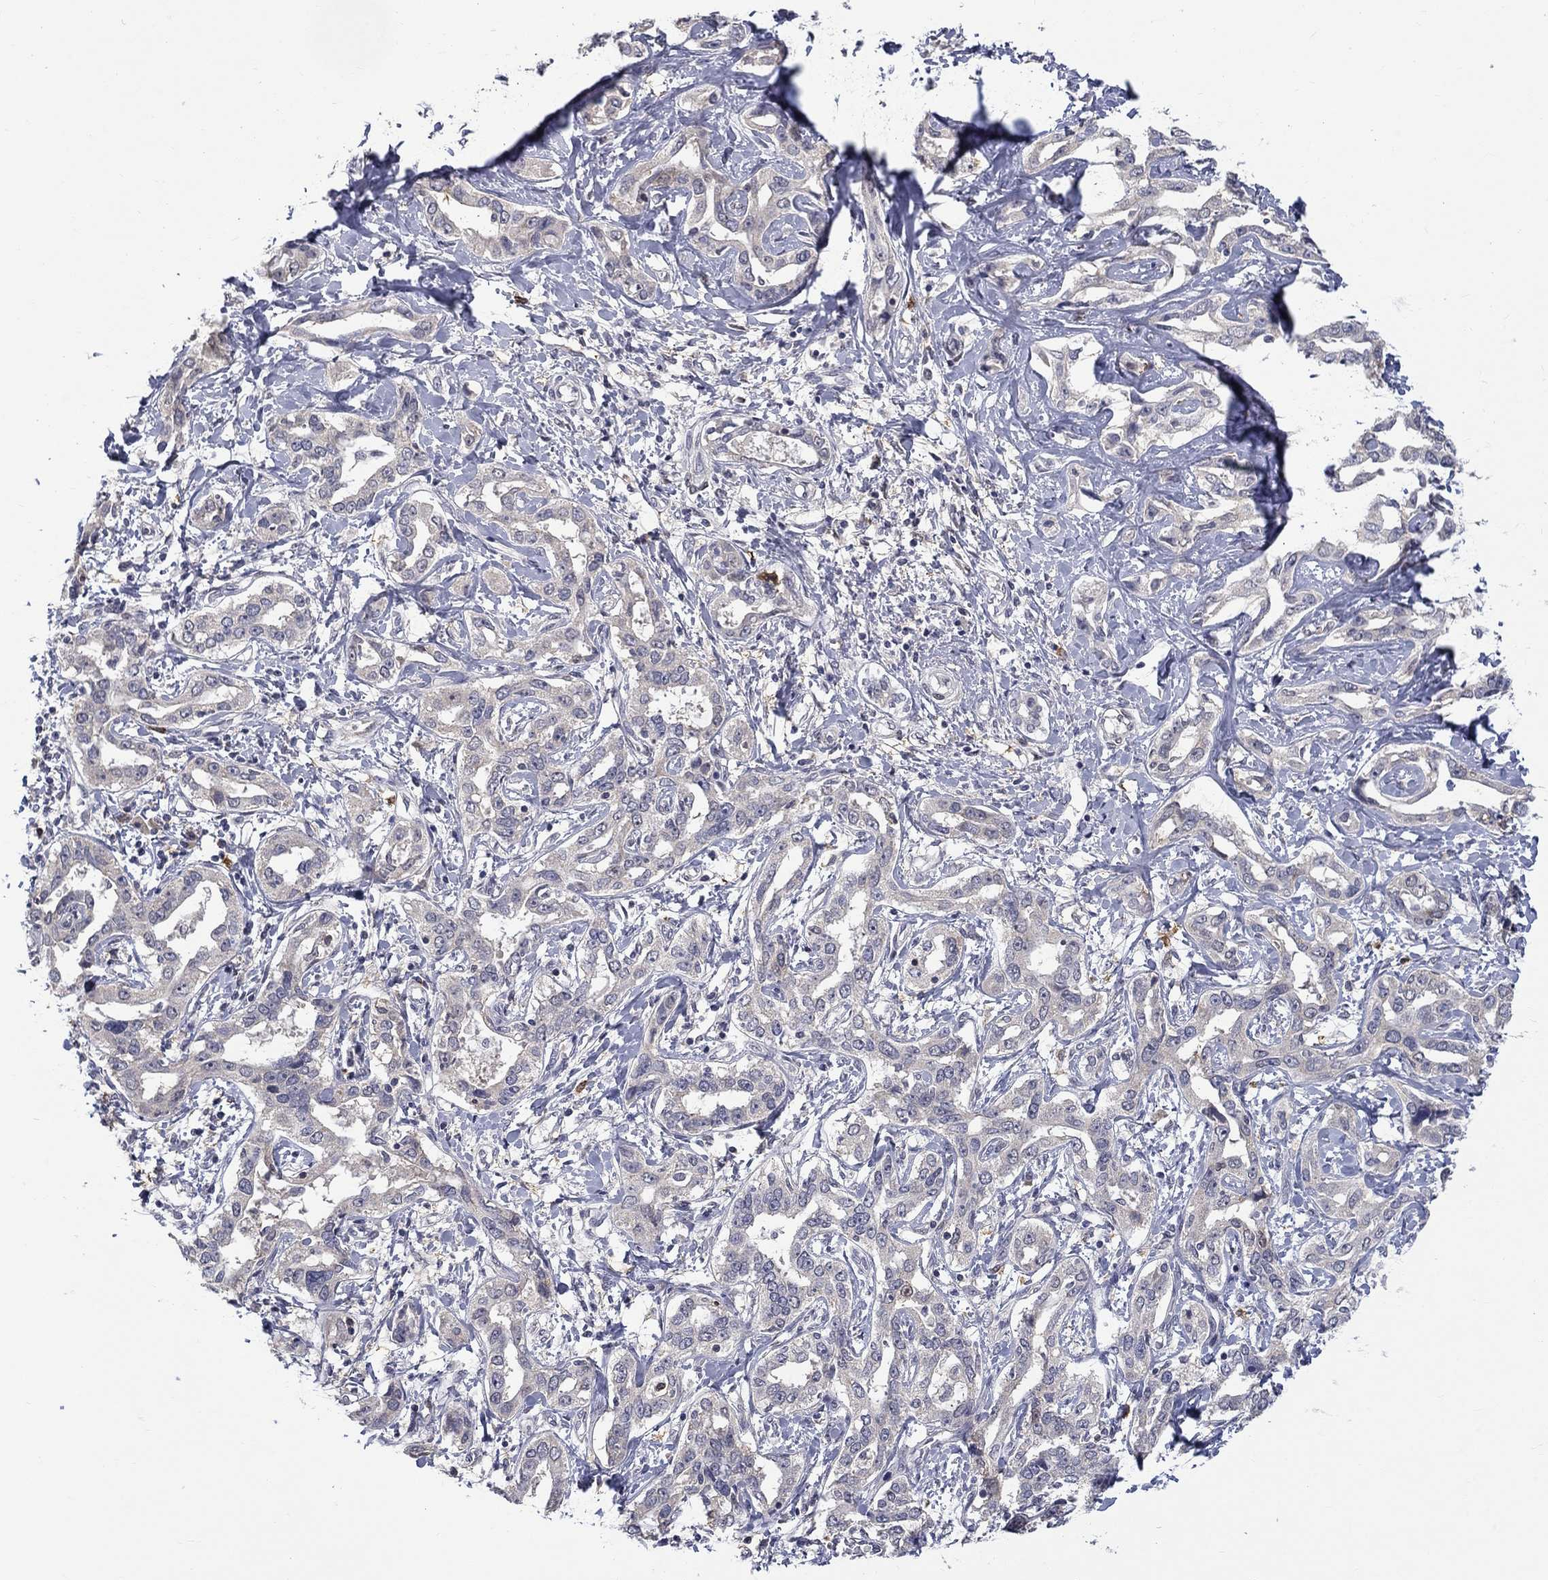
{"staining": {"intensity": "weak", "quantity": "<25%", "location": "cytoplasmic/membranous"}, "tissue": "liver cancer", "cell_type": "Tumor cells", "image_type": "cancer", "snomed": [{"axis": "morphology", "description": "Cholangiocarcinoma"}, {"axis": "topography", "description": "Liver"}], "caption": "Tumor cells are negative for protein expression in human cholangiocarcinoma (liver). (Brightfield microscopy of DAB immunohistochemistry (IHC) at high magnification).", "gene": "PCBP3", "patient": {"sex": "male", "age": 59}}